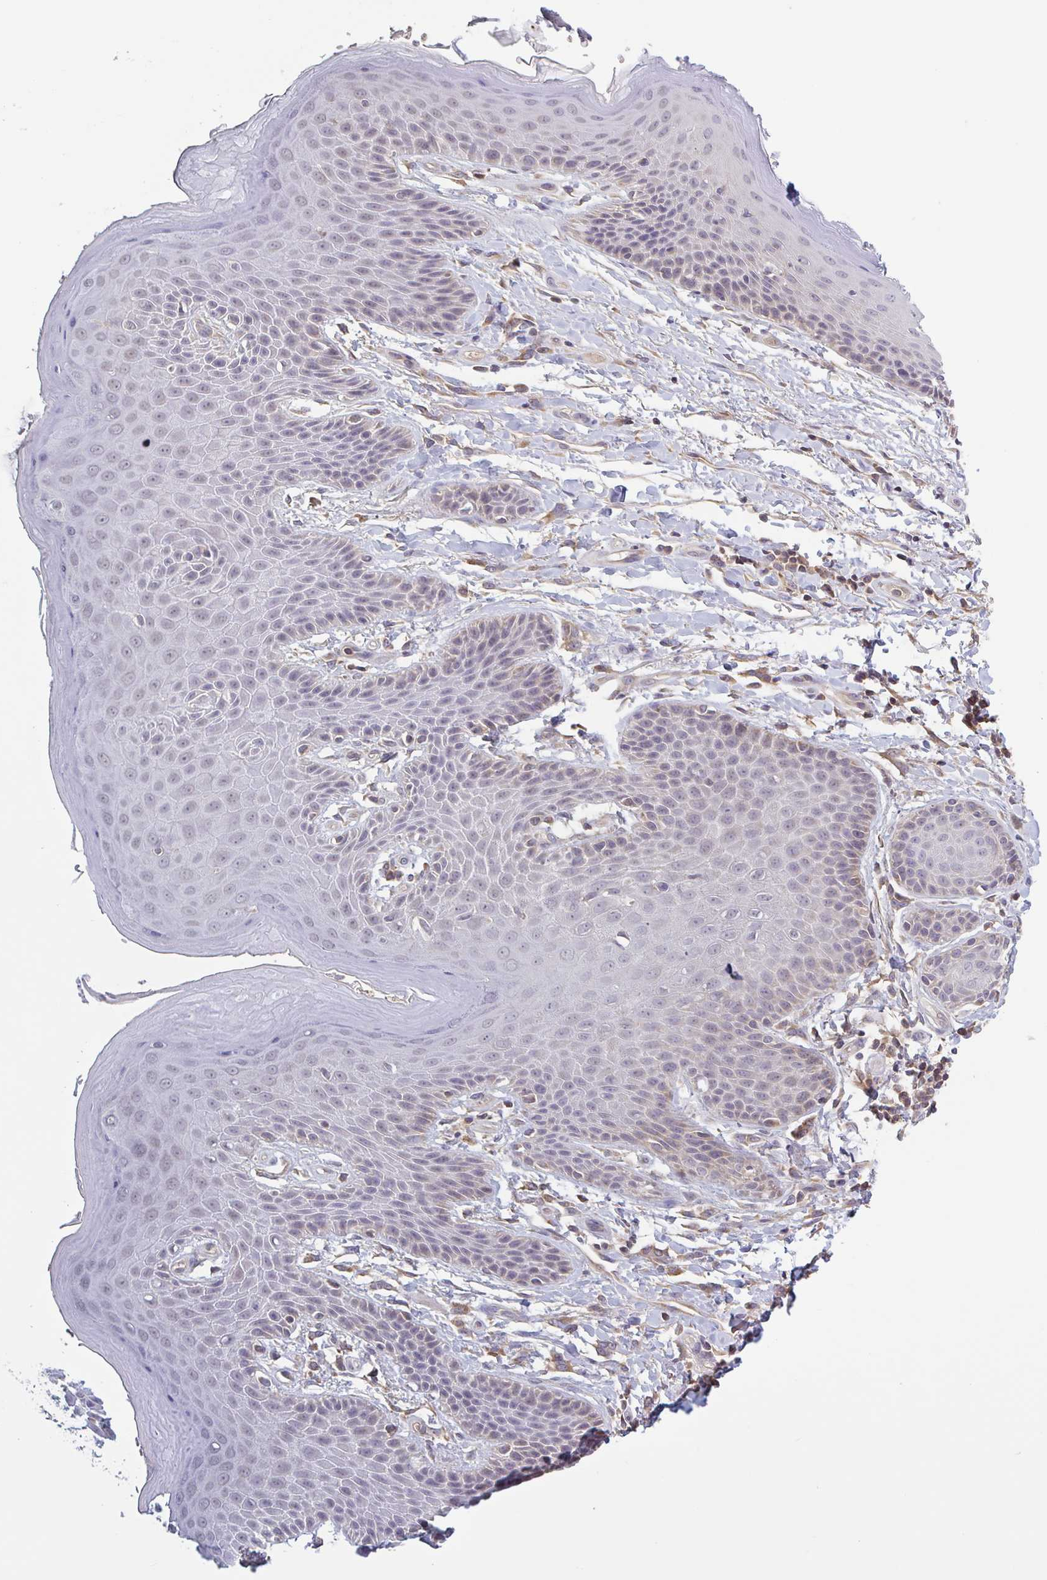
{"staining": {"intensity": "moderate", "quantity": "<25%", "location": "cytoplasmic/membranous"}, "tissue": "skin", "cell_type": "Epidermal cells", "image_type": "normal", "snomed": [{"axis": "morphology", "description": "Normal tissue, NOS"}, {"axis": "topography", "description": "Peripheral nerve tissue"}], "caption": "Protein expression by immunohistochemistry reveals moderate cytoplasmic/membranous staining in approximately <25% of epidermal cells in benign skin.", "gene": "SURF1", "patient": {"sex": "male", "age": 51}}